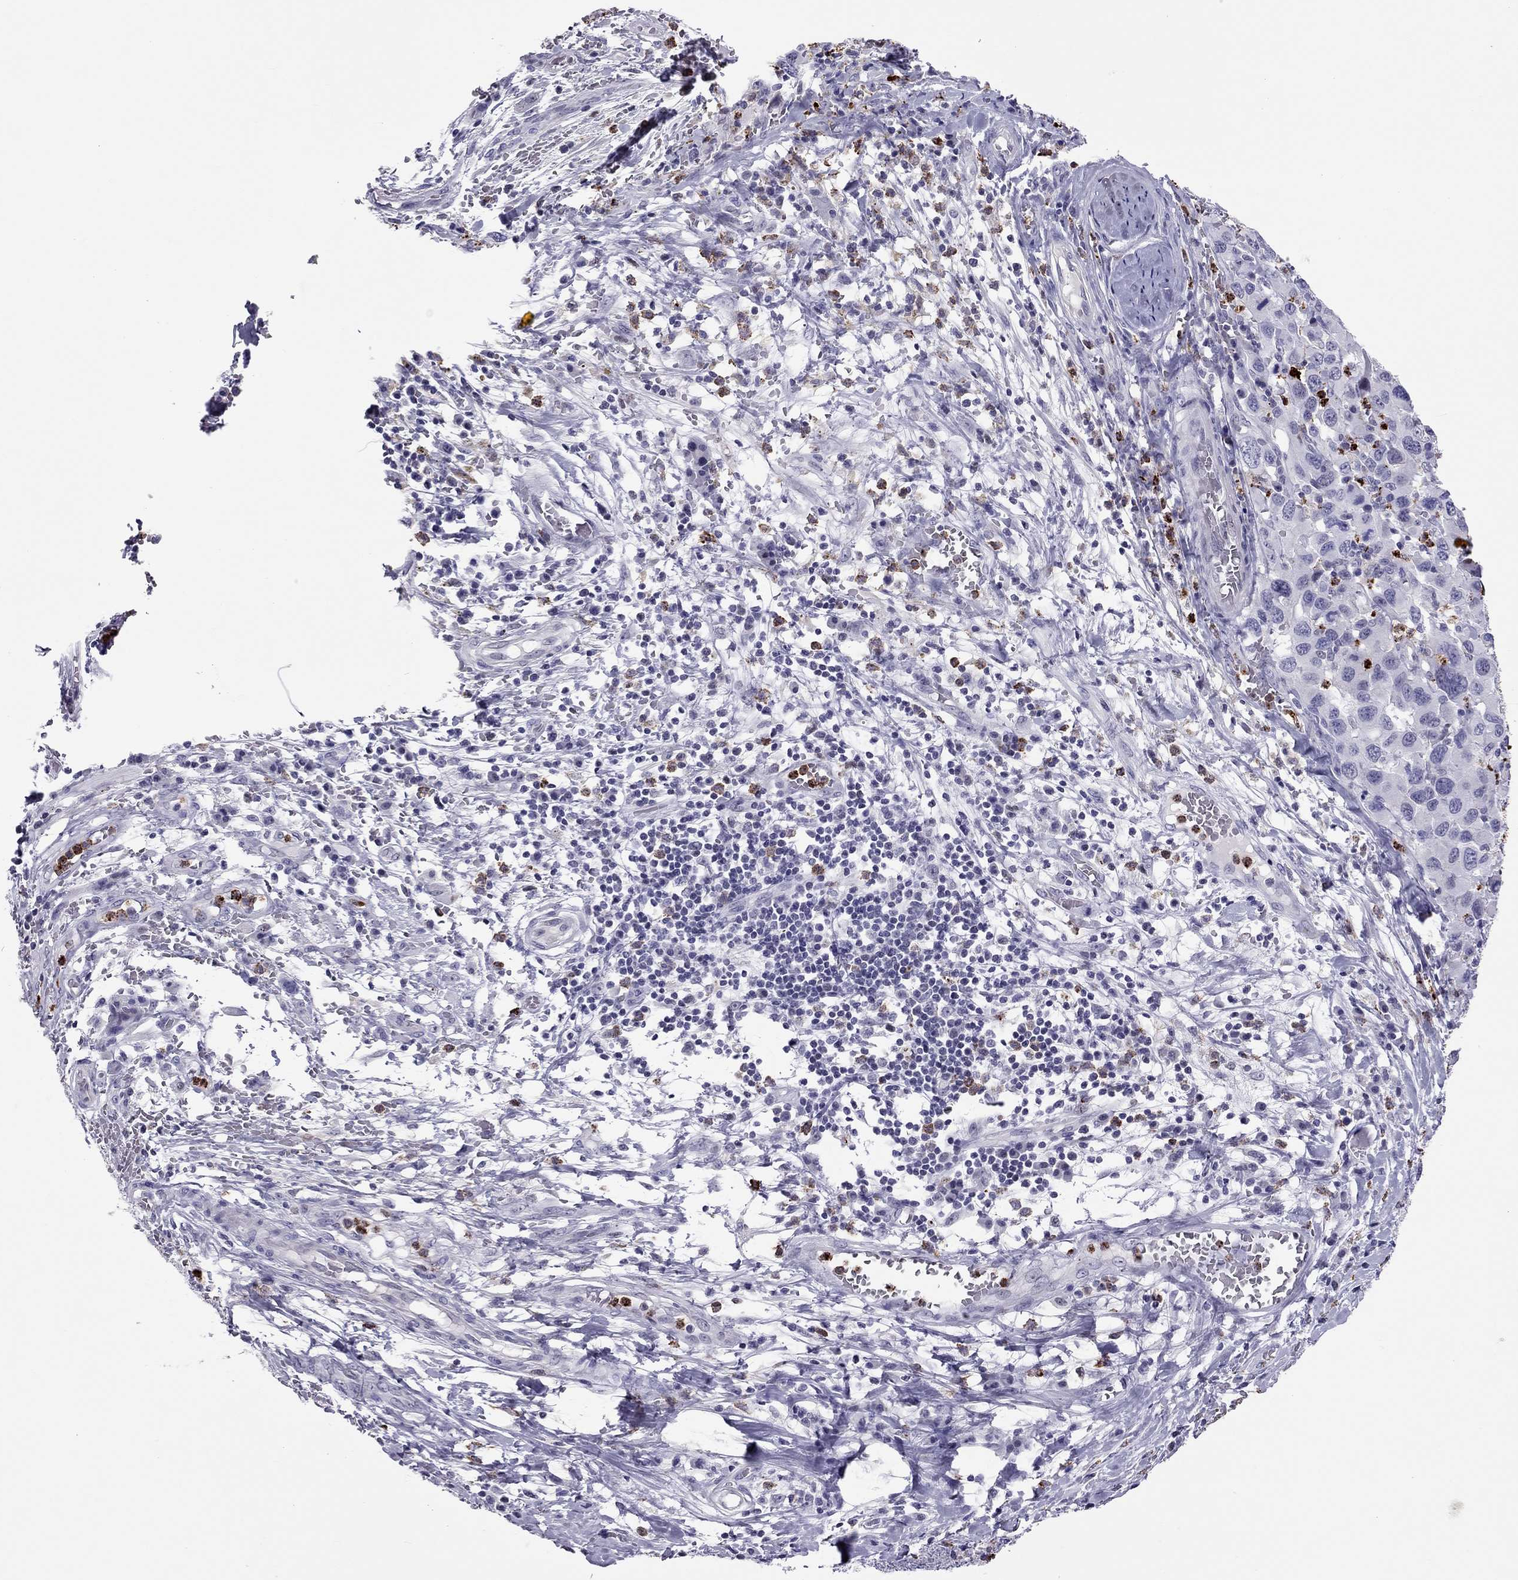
{"staining": {"intensity": "negative", "quantity": "none", "location": "none"}, "tissue": "melanoma", "cell_type": "Tumor cells", "image_type": "cancer", "snomed": [{"axis": "morphology", "description": "Malignant melanoma, NOS"}, {"axis": "topography", "description": "Skin"}], "caption": "Photomicrograph shows no significant protein staining in tumor cells of melanoma.", "gene": "CCL27", "patient": {"sex": "female", "age": 91}}